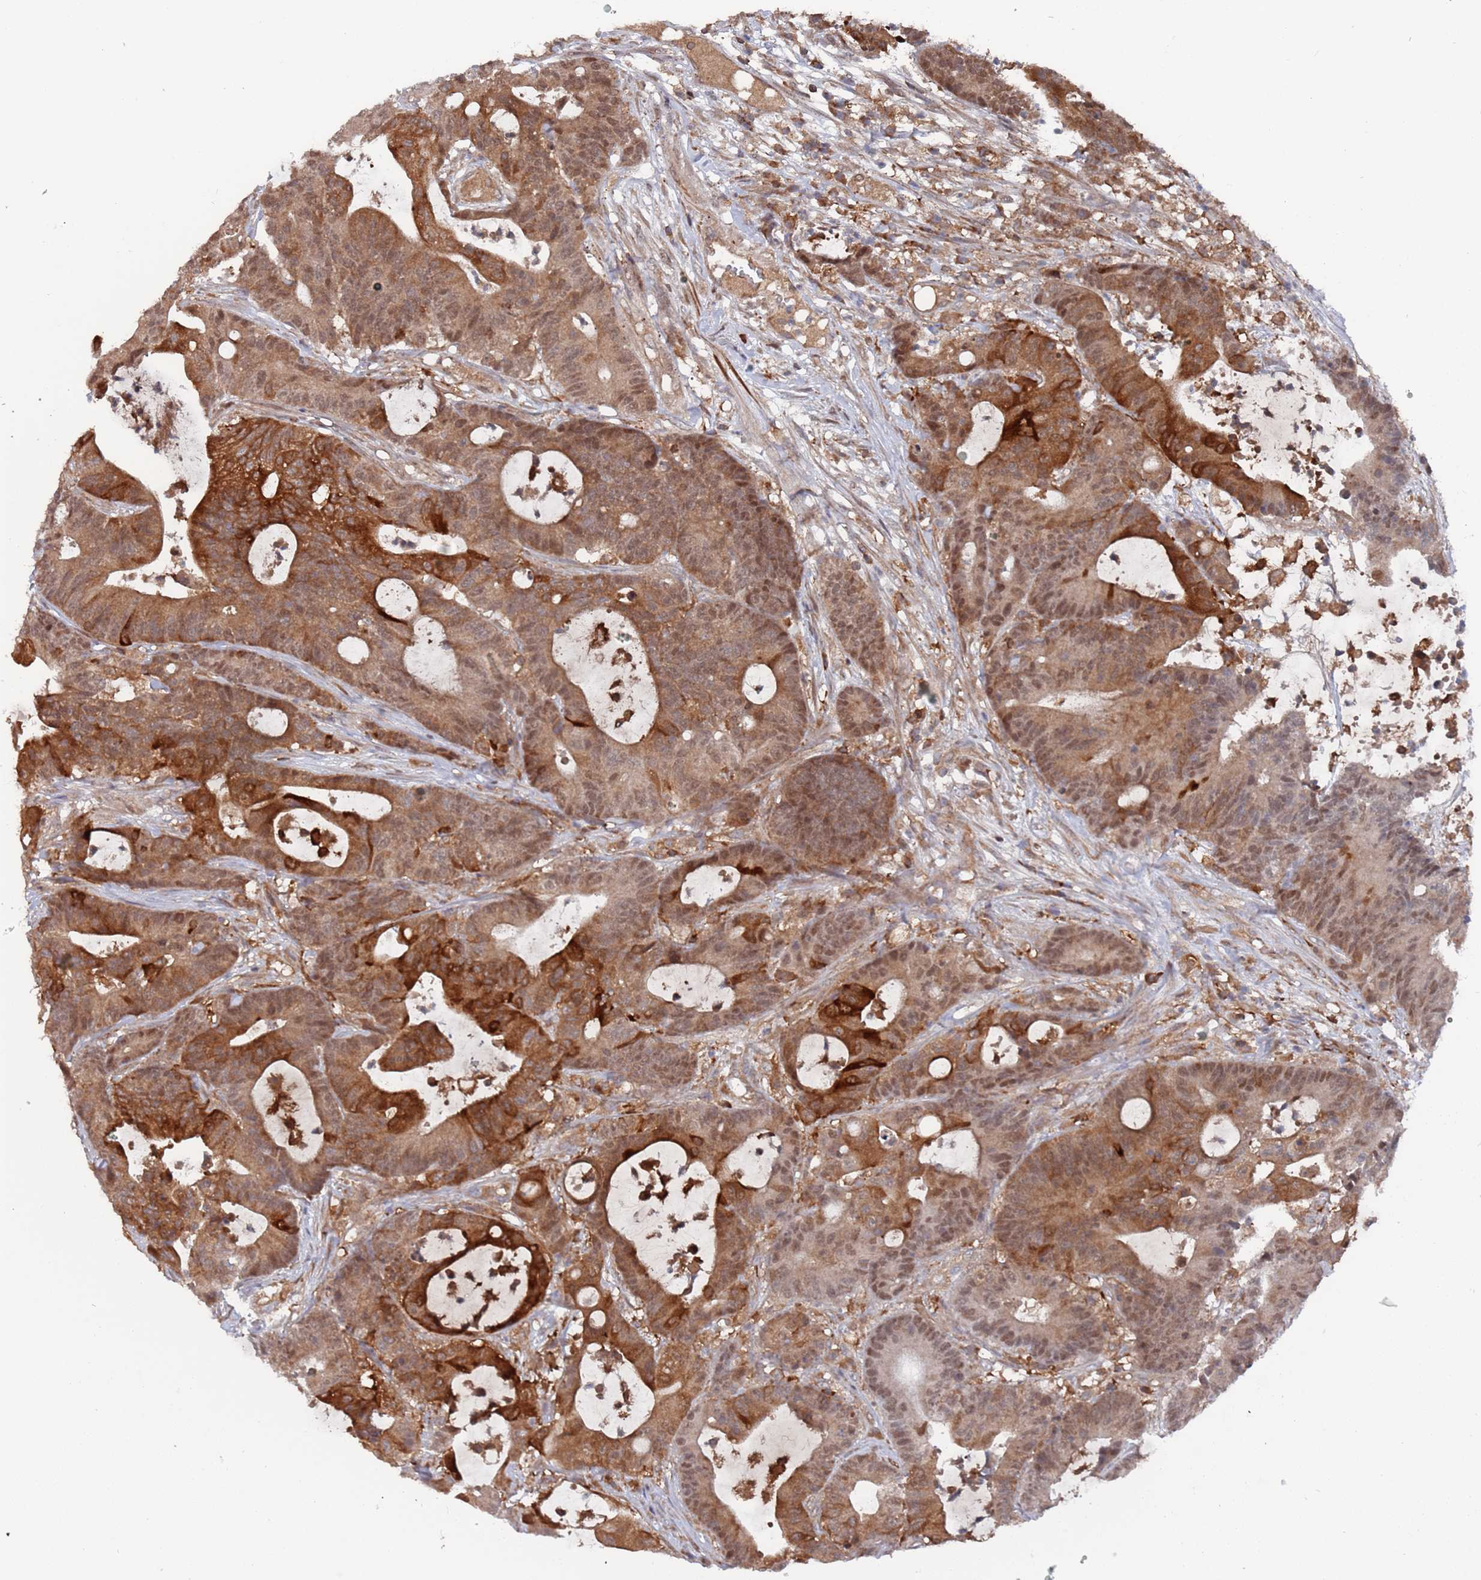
{"staining": {"intensity": "moderate", "quantity": ">75%", "location": "cytoplasmic/membranous,nuclear"}, "tissue": "colorectal cancer", "cell_type": "Tumor cells", "image_type": "cancer", "snomed": [{"axis": "morphology", "description": "Adenocarcinoma, NOS"}, {"axis": "topography", "description": "Colon"}], "caption": "Moderate cytoplasmic/membranous and nuclear expression is seen in approximately >75% of tumor cells in colorectal adenocarcinoma. Immunohistochemistry stains the protein in brown and the nuclei are stained blue.", "gene": "DDX60", "patient": {"sex": "female", "age": 84}}